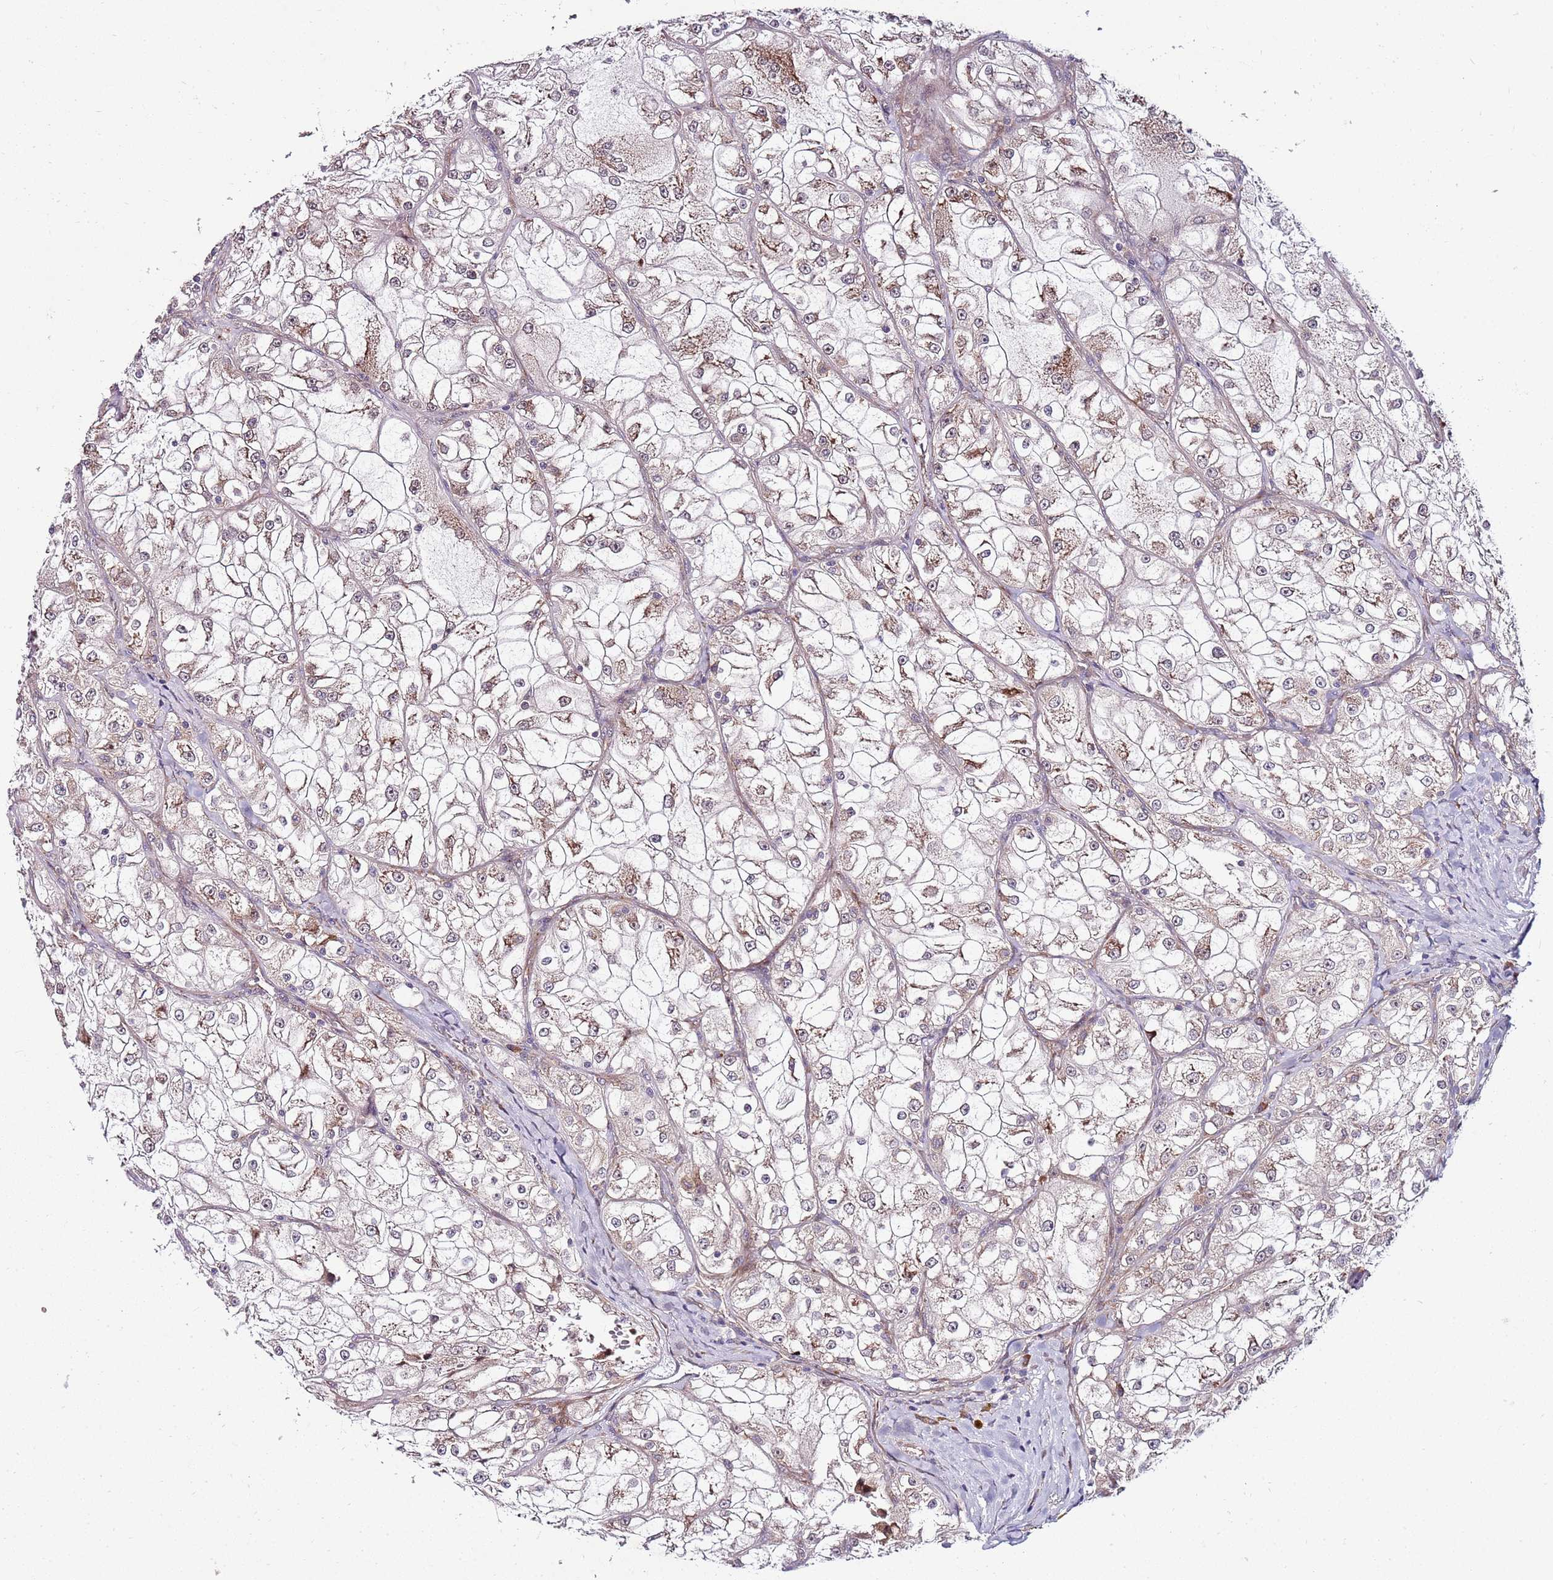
{"staining": {"intensity": "moderate", "quantity": "25%-75%", "location": "cytoplasmic/membranous"}, "tissue": "renal cancer", "cell_type": "Tumor cells", "image_type": "cancer", "snomed": [{"axis": "morphology", "description": "Adenocarcinoma, NOS"}, {"axis": "topography", "description": "Kidney"}], "caption": "Immunohistochemistry (DAB) staining of human adenocarcinoma (renal) exhibits moderate cytoplasmic/membranous protein staining in approximately 25%-75% of tumor cells.", "gene": "FBXL22", "patient": {"sex": "female", "age": 72}}